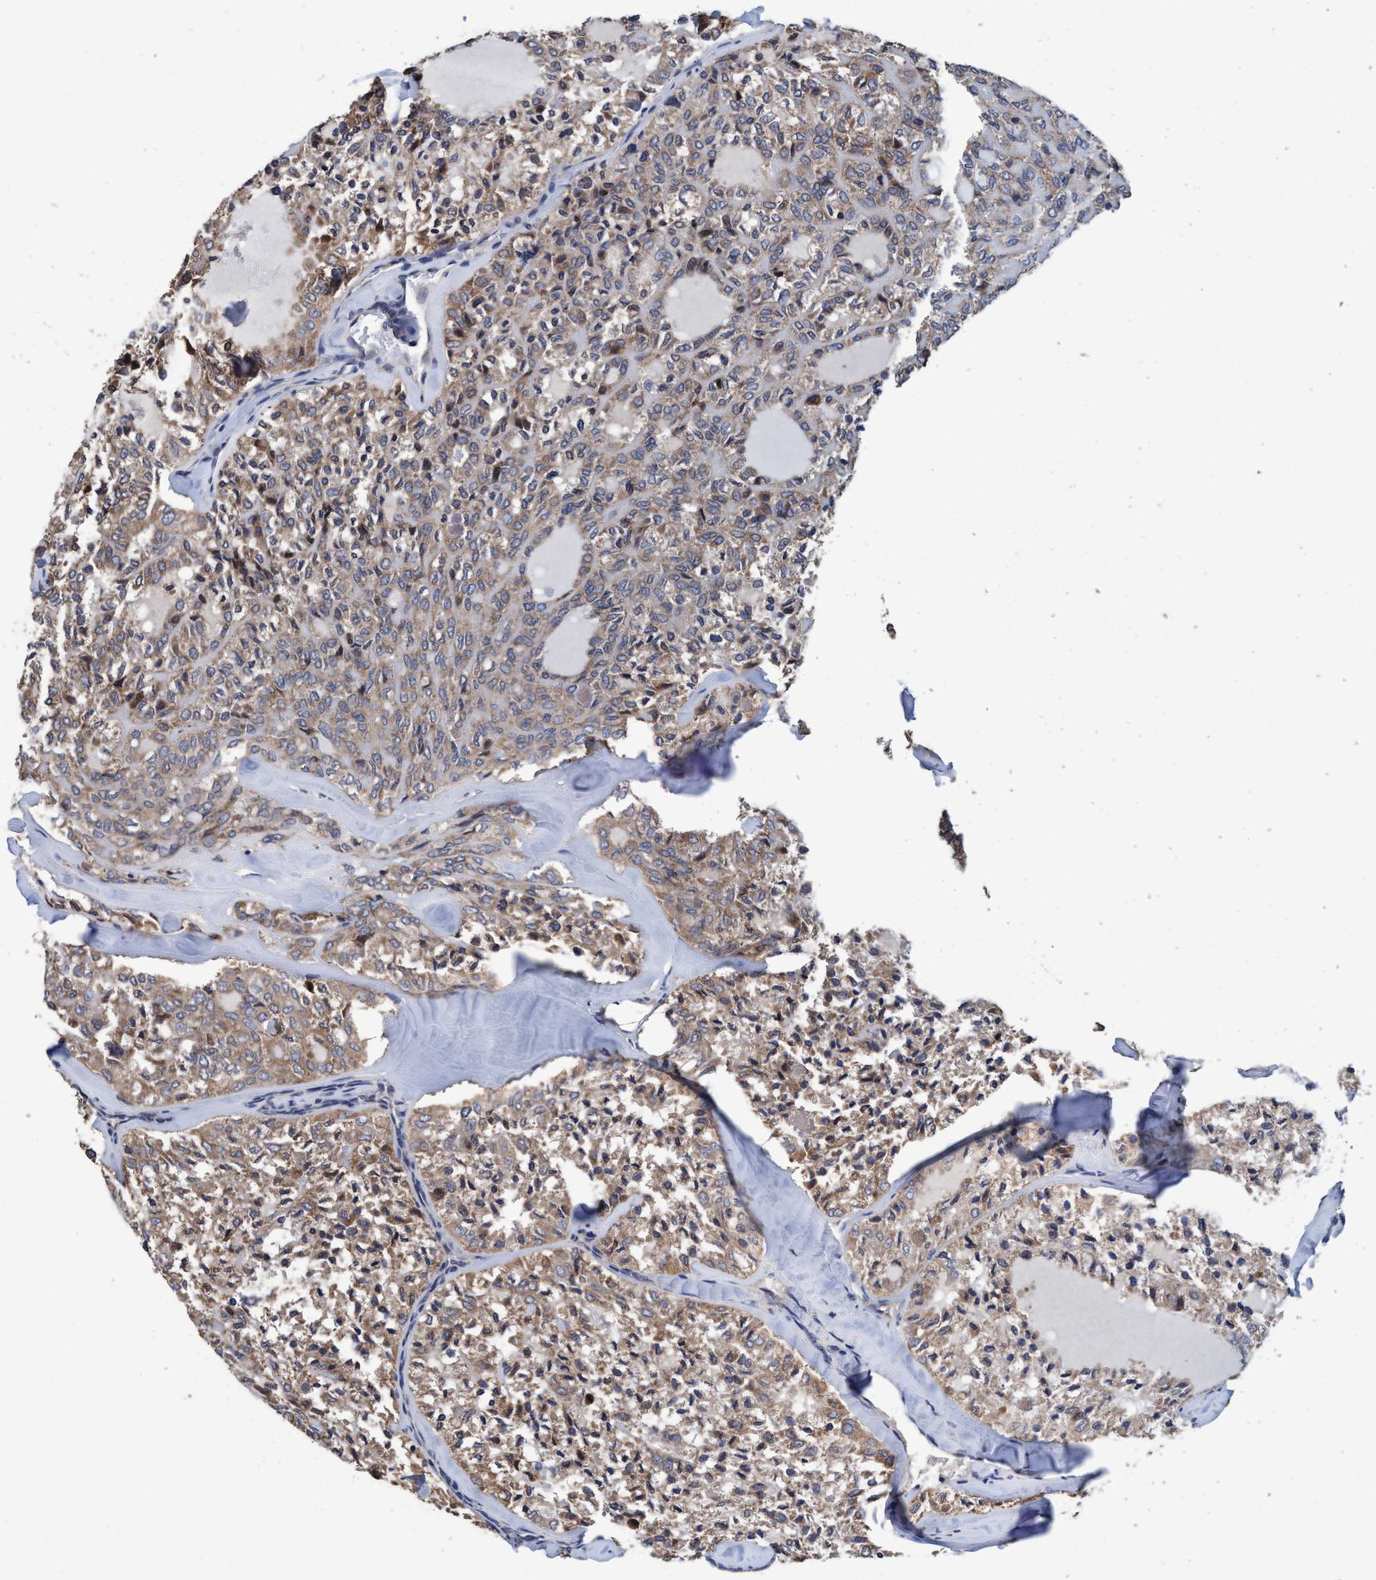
{"staining": {"intensity": "weak", "quantity": ">75%", "location": "cytoplasmic/membranous"}, "tissue": "thyroid cancer", "cell_type": "Tumor cells", "image_type": "cancer", "snomed": [{"axis": "morphology", "description": "Follicular adenoma carcinoma, NOS"}, {"axis": "topography", "description": "Thyroid gland"}], "caption": "Follicular adenoma carcinoma (thyroid) stained with DAB IHC displays low levels of weak cytoplasmic/membranous expression in approximately >75% of tumor cells.", "gene": "CALCOCO2", "patient": {"sex": "male", "age": 75}}